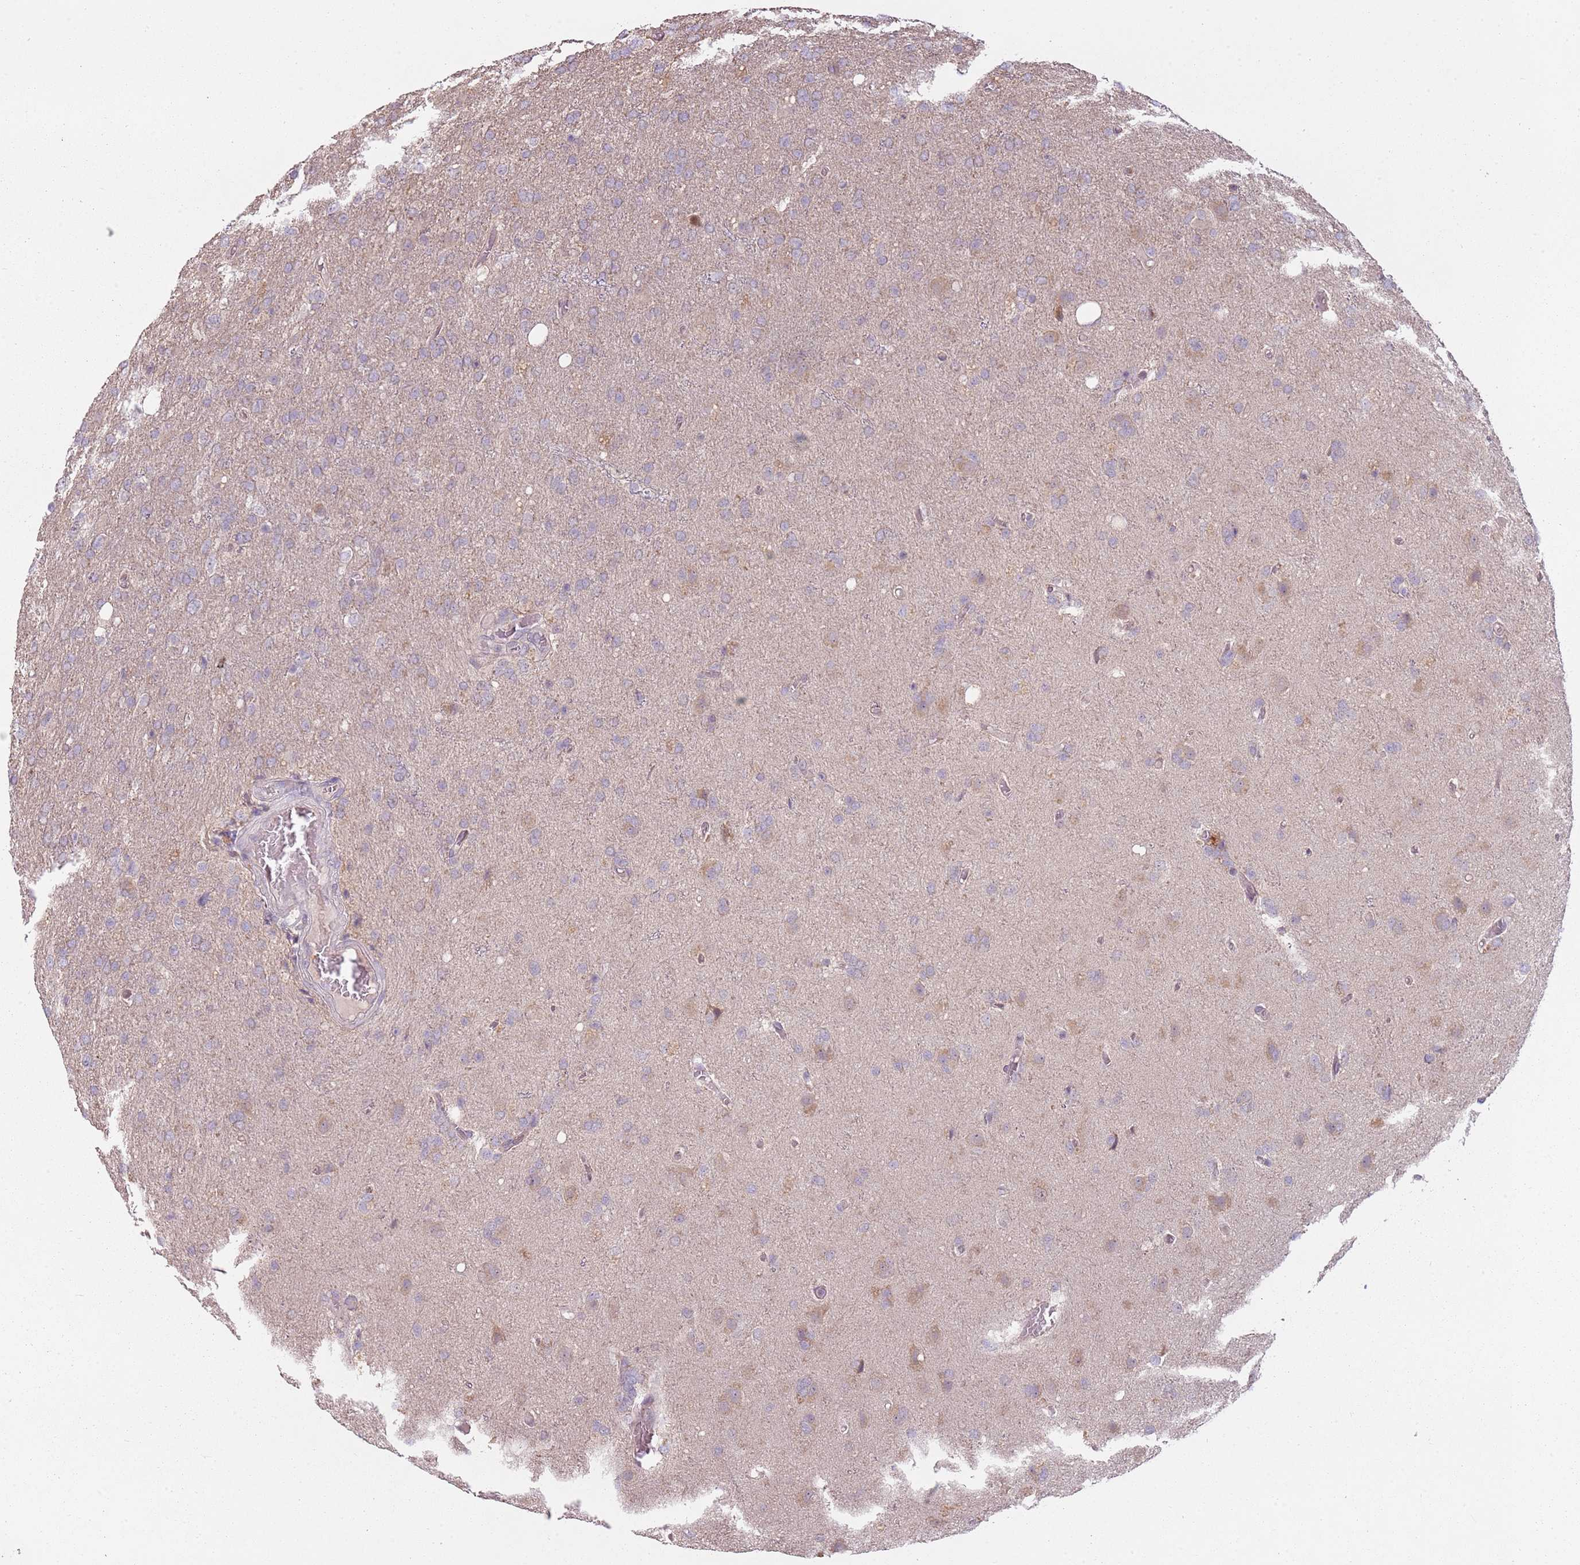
{"staining": {"intensity": "negative", "quantity": "none", "location": "none"}, "tissue": "glioma", "cell_type": "Tumor cells", "image_type": "cancer", "snomed": [{"axis": "morphology", "description": "Glioma, malignant, High grade"}, {"axis": "topography", "description": "Brain"}], "caption": "High-grade glioma (malignant) was stained to show a protein in brown. There is no significant positivity in tumor cells. (DAB immunohistochemistry (IHC), high magnification).", "gene": "TEKT4", "patient": {"sex": "female", "age": 74}}